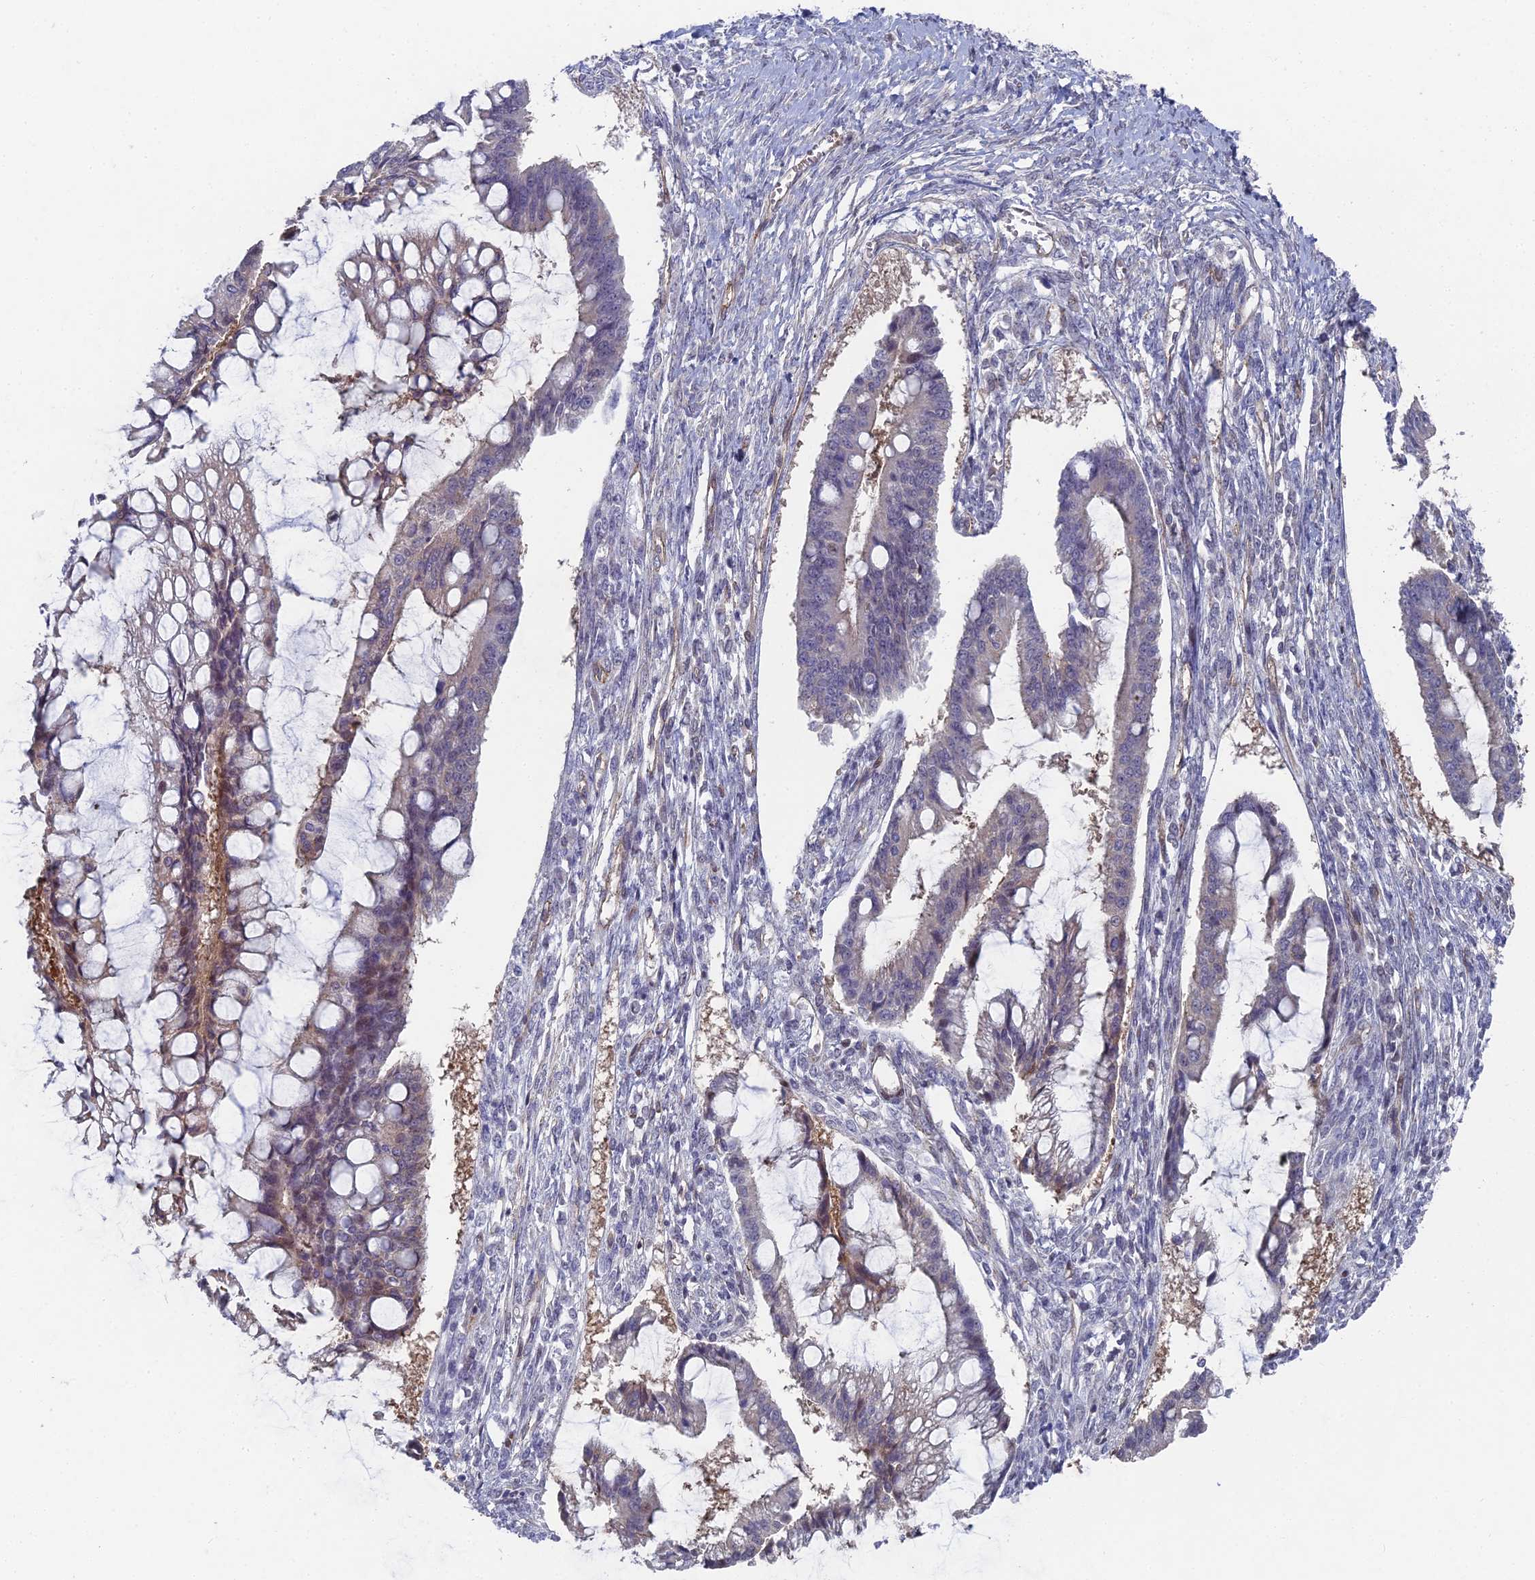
{"staining": {"intensity": "weak", "quantity": "<25%", "location": "cytoplasmic/membranous"}, "tissue": "ovarian cancer", "cell_type": "Tumor cells", "image_type": "cancer", "snomed": [{"axis": "morphology", "description": "Cystadenocarcinoma, mucinous, NOS"}, {"axis": "topography", "description": "Ovary"}], "caption": "Ovarian cancer was stained to show a protein in brown. There is no significant expression in tumor cells.", "gene": "UNC5D", "patient": {"sex": "female", "age": 73}}